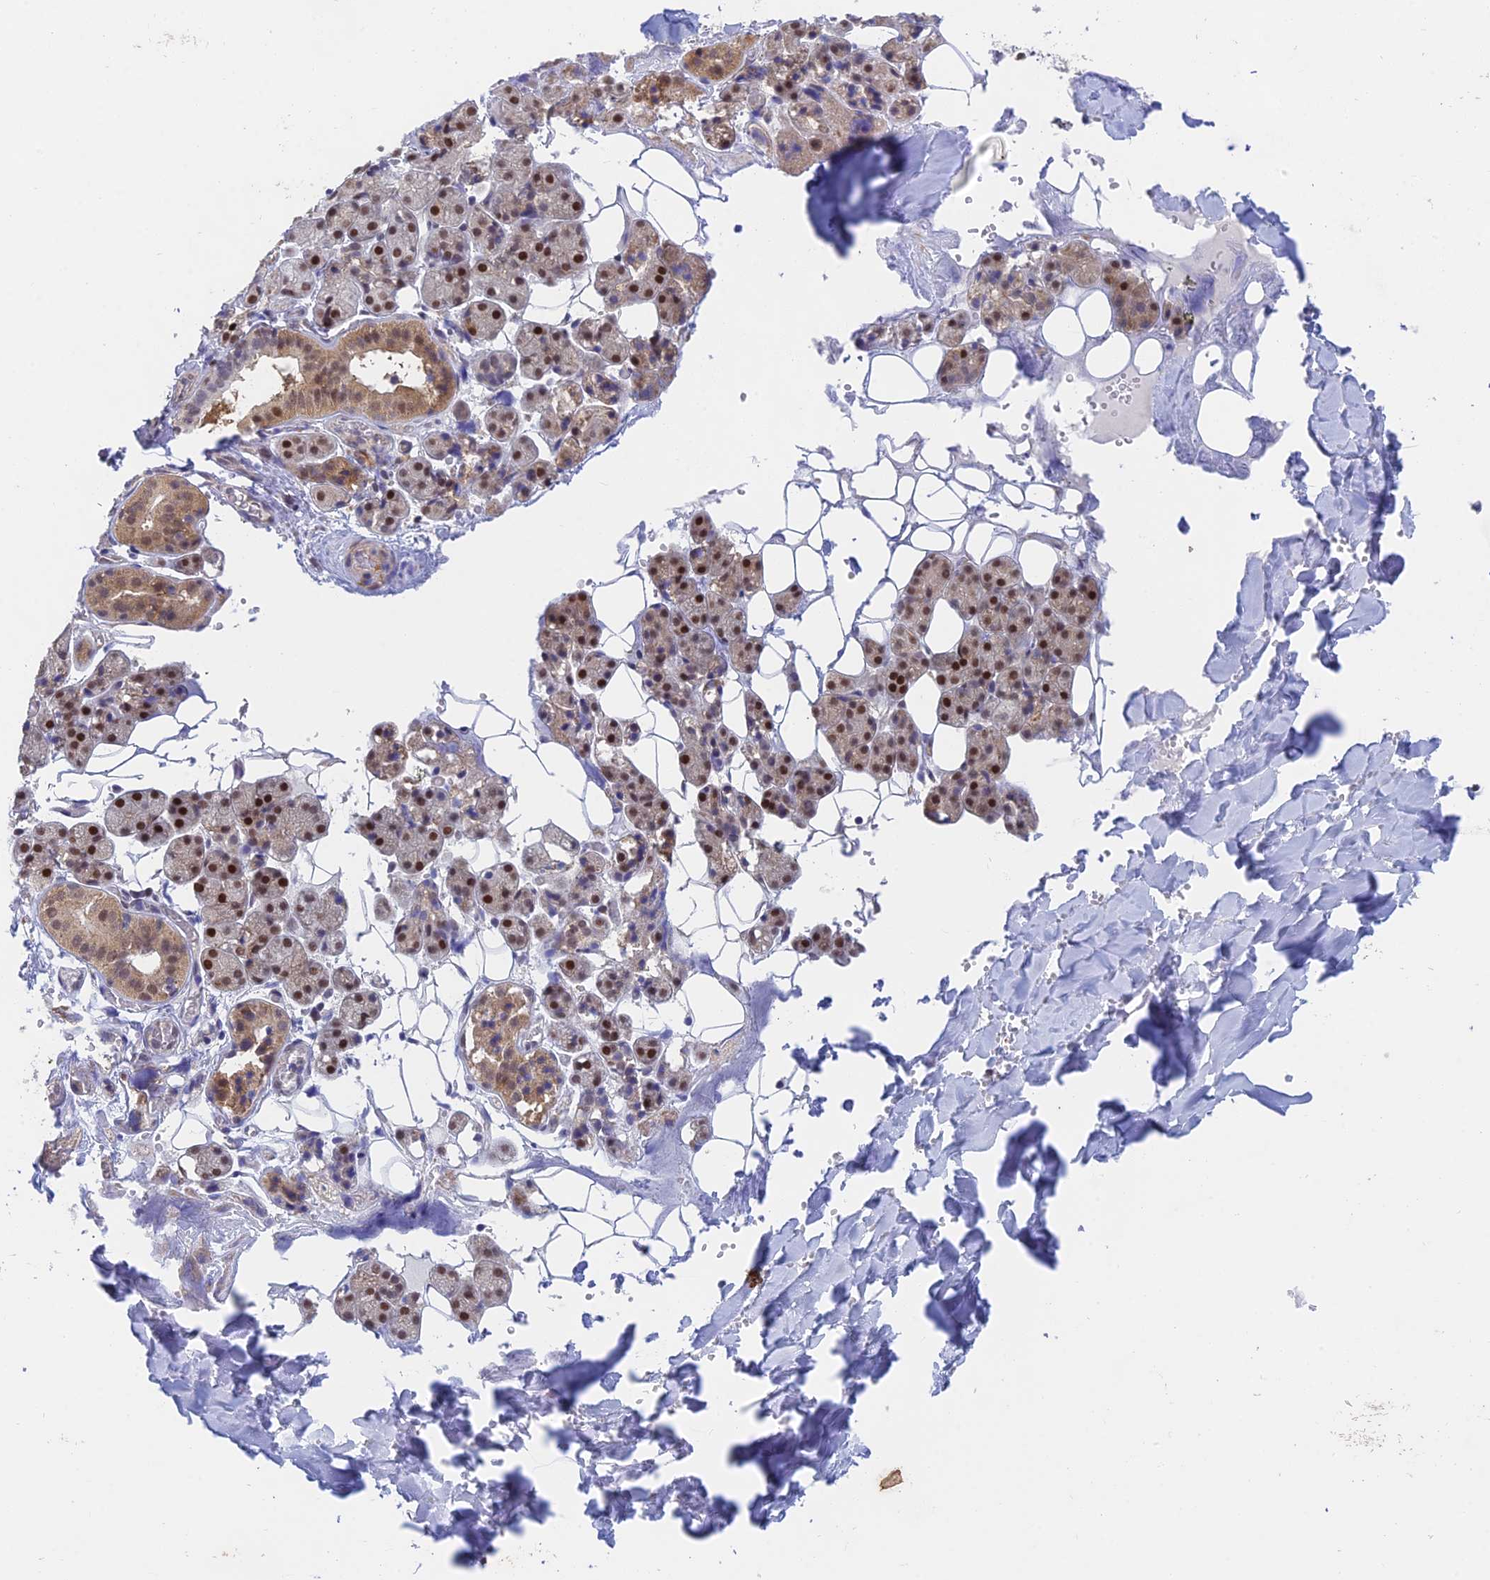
{"staining": {"intensity": "moderate", "quantity": "25%-75%", "location": "cytoplasmic/membranous,nuclear"}, "tissue": "salivary gland", "cell_type": "Glandular cells", "image_type": "normal", "snomed": [{"axis": "morphology", "description": "Normal tissue, NOS"}, {"axis": "topography", "description": "Salivary gland"}], "caption": "Moderate cytoplasmic/membranous,nuclear expression for a protein is seen in approximately 25%-75% of glandular cells of unremarkable salivary gland using immunohistochemistry.", "gene": "MRPL17", "patient": {"sex": "female", "age": 33}}